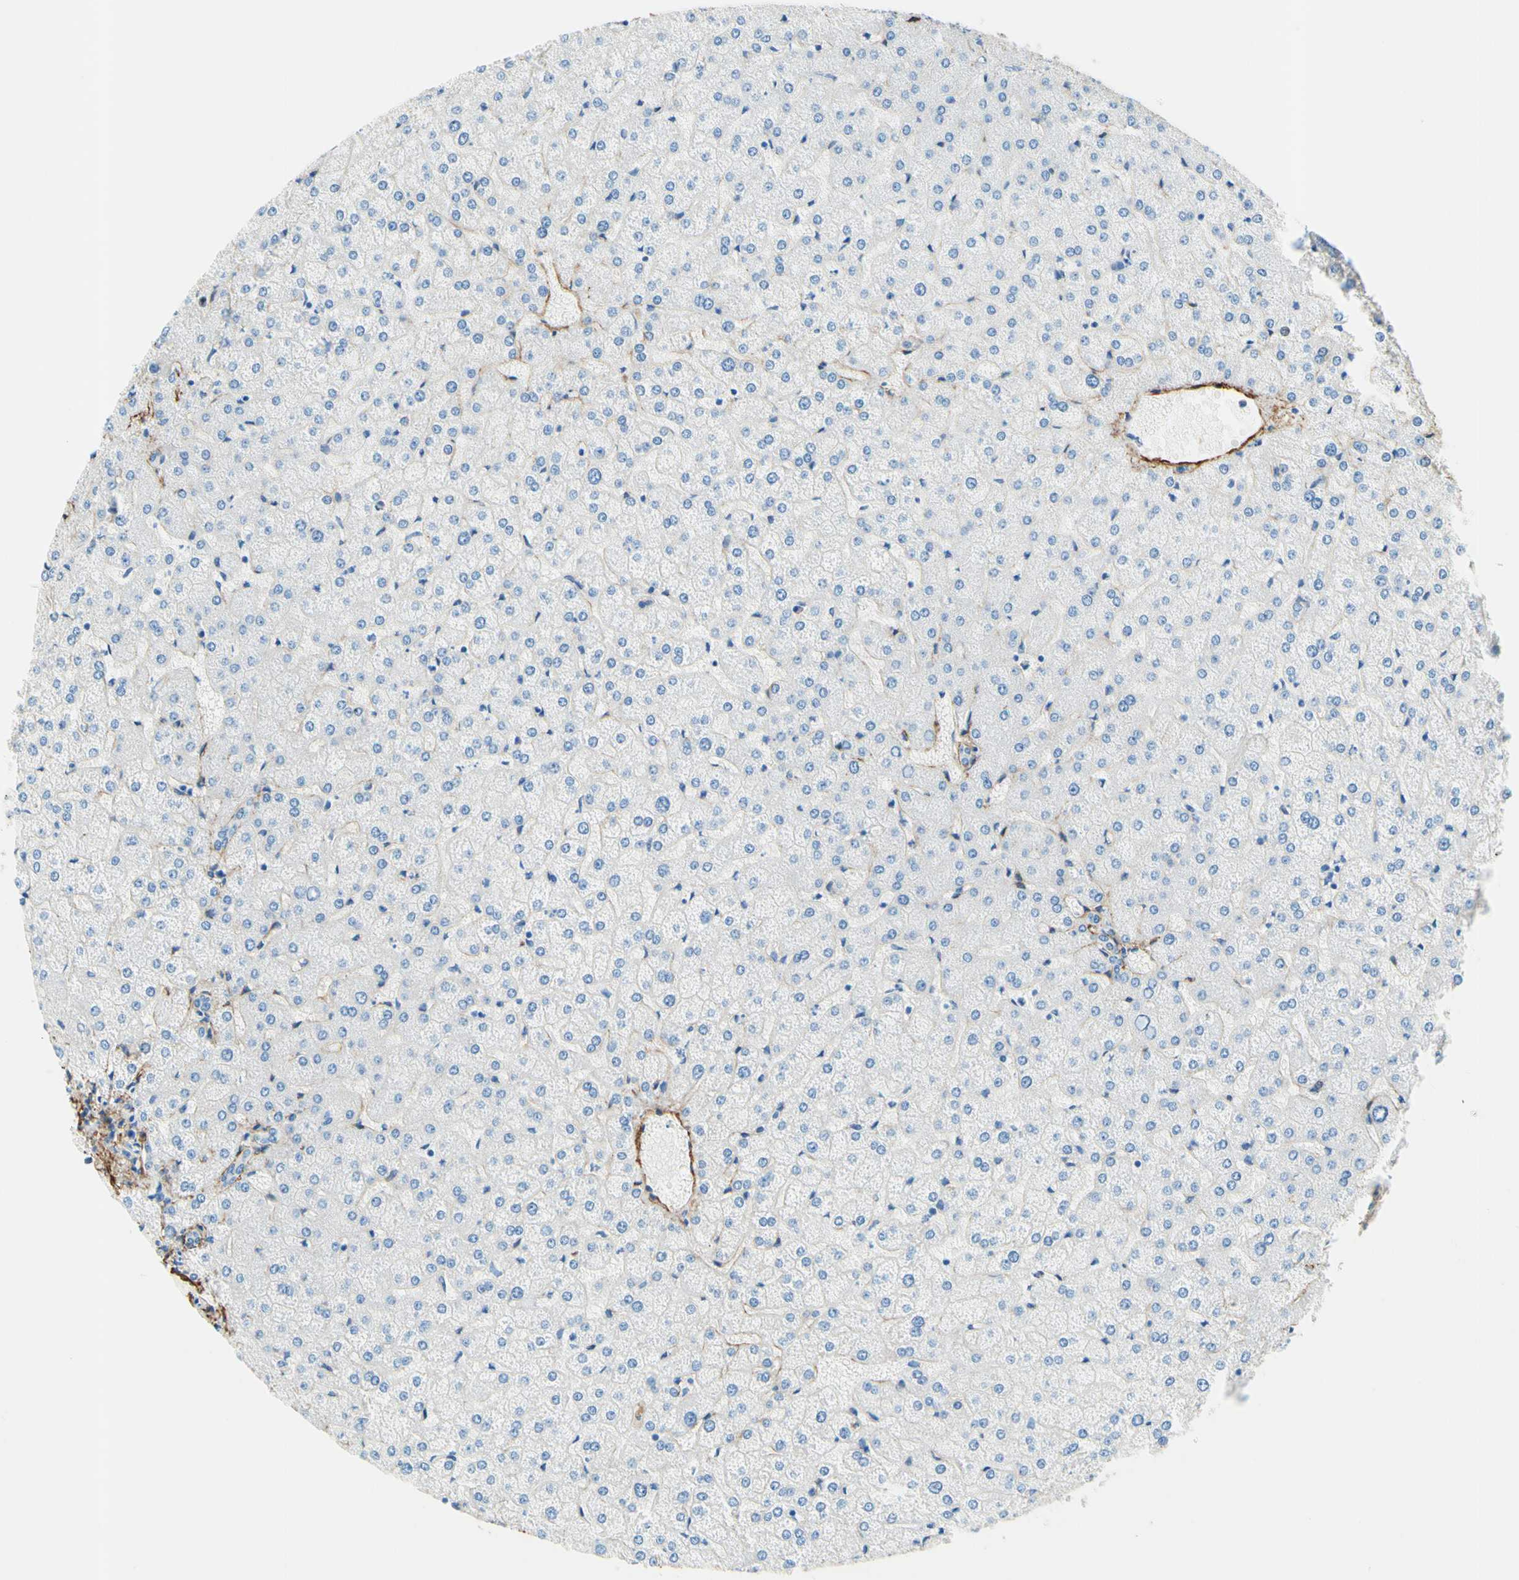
{"staining": {"intensity": "negative", "quantity": "none", "location": "none"}, "tissue": "liver", "cell_type": "Cholangiocytes", "image_type": "normal", "snomed": [{"axis": "morphology", "description": "Normal tissue, NOS"}, {"axis": "topography", "description": "Liver"}], "caption": "Immunohistochemistry of benign liver reveals no staining in cholangiocytes. (Brightfield microscopy of DAB immunohistochemistry (IHC) at high magnification).", "gene": "MFAP5", "patient": {"sex": "female", "age": 32}}